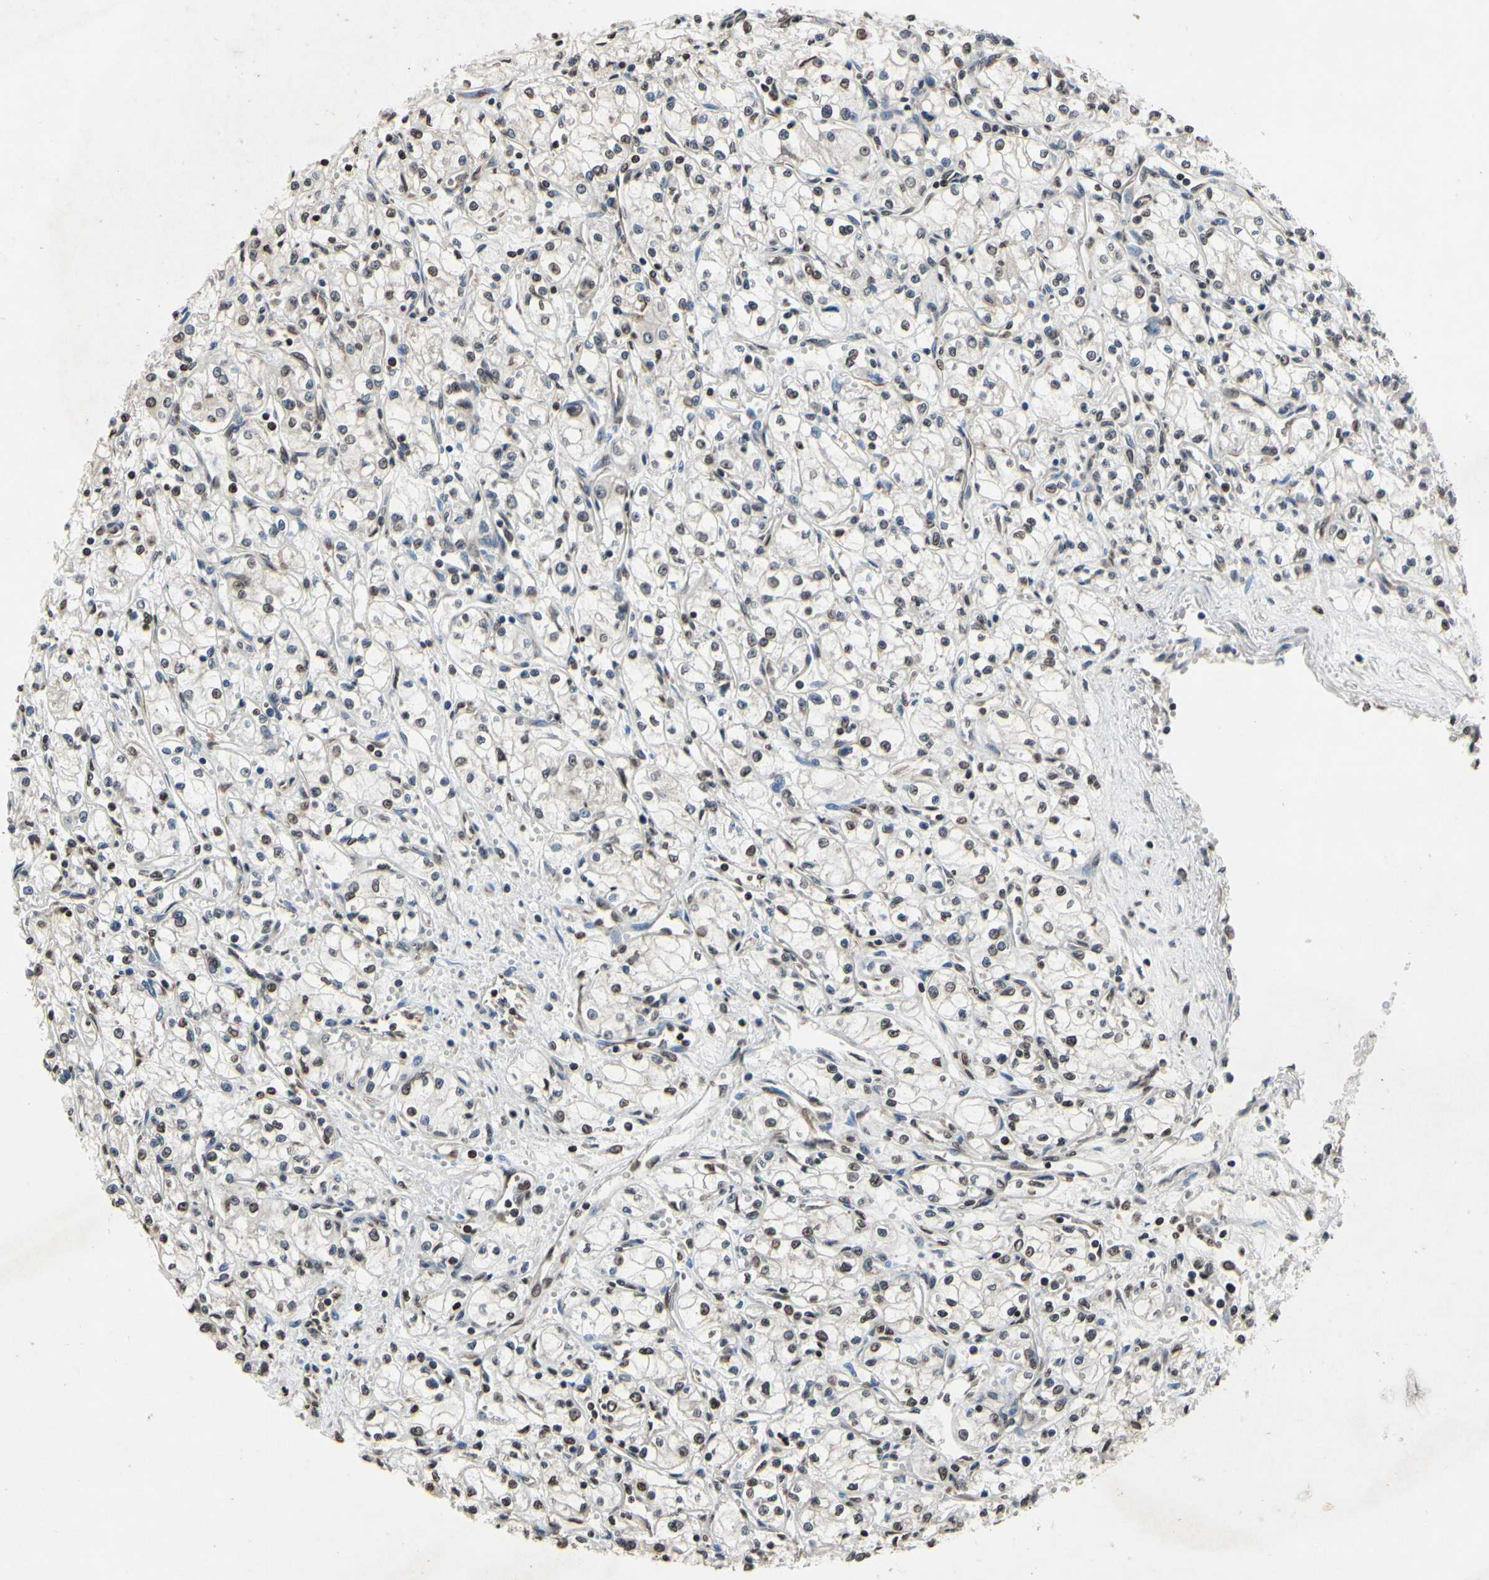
{"staining": {"intensity": "weak", "quantity": ">75%", "location": "nuclear"}, "tissue": "renal cancer", "cell_type": "Tumor cells", "image_type": "cancer", "snomed": [{"axis": "morphology", "description": "Normal tissue, NOS"}, {"axis": "morphology", "description": "Adenocarcinoma, NOS"}, {"axis": "topography", "description": "Kidney"}], "caption": "High-magnification brightfield microscopy of renal cancer stained with DAB (3,3'-diaminobenzidine) (brown) and counterstained with hematoxylin (blue). tumor cells exhibit weak nuclear expression is present in about>75% of cells. (DAB (3,3'-diaminobenzidine) IHC with brightfield microscopy, high magnification).", "gene": "HIPK2", "patient": {"sex": "male", "age": 59}}